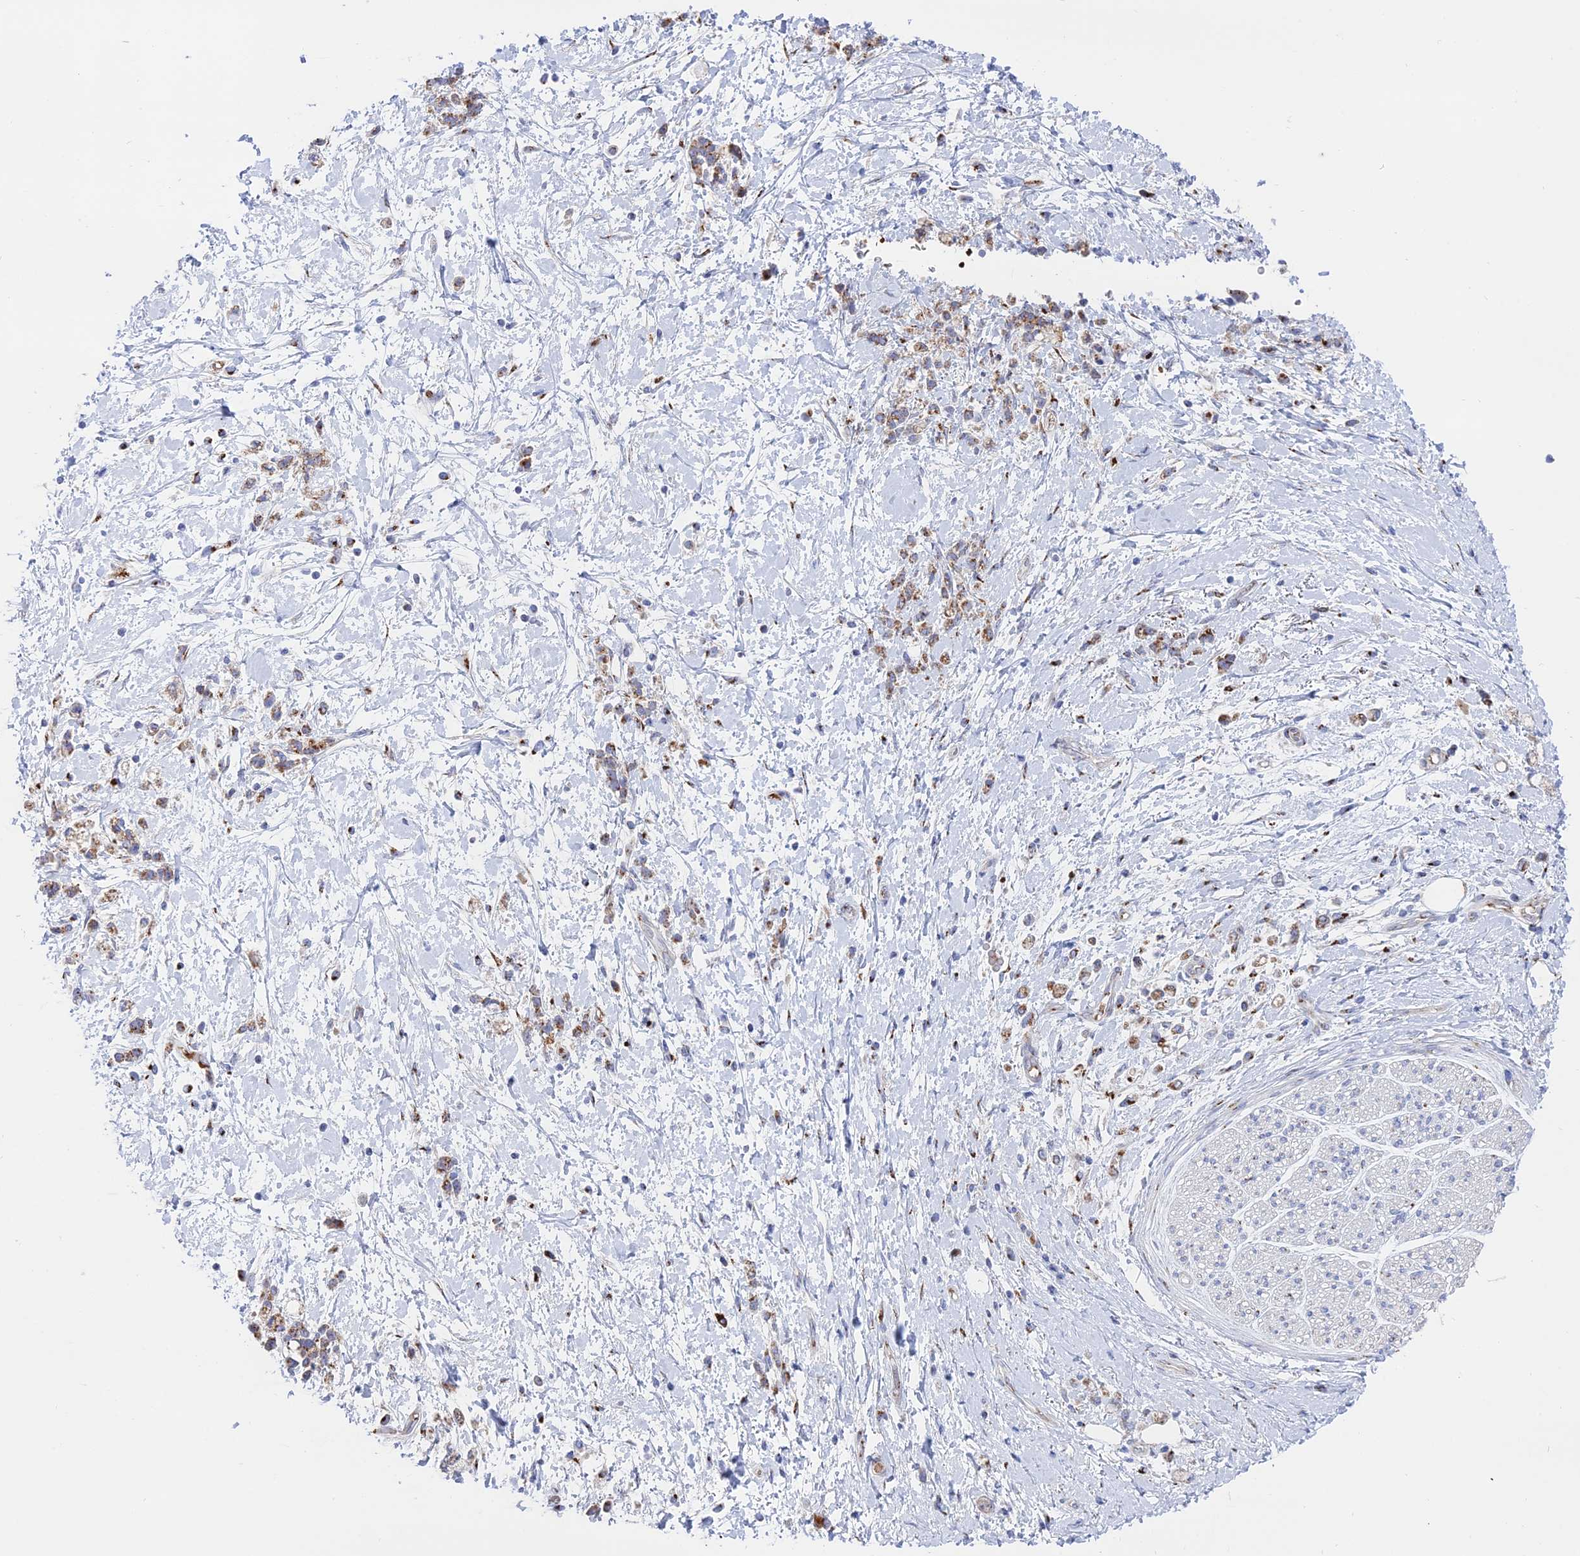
{"staining": {"intensity": "moderate", "quantity": ">75%", "location": "cytoplasmic/membranous"}, "tissue": "stomach cancer", "cell_type": "Tumor cells", "image_type": "cancer", "snomed": [{"axis": "morphology", "description": "Adenocarcinoma, NOS"}, {"axis": "topography", "description": "Stomach"}], "caption": "Moderate cytoplasmic/membranous staining for a protein is appreciated in about >75% of tumor cells of stomach cancer using immunohistochemistry (IHC).", "gene": "HS2ST1", "patient": {"sex": "female", "age": 60}}